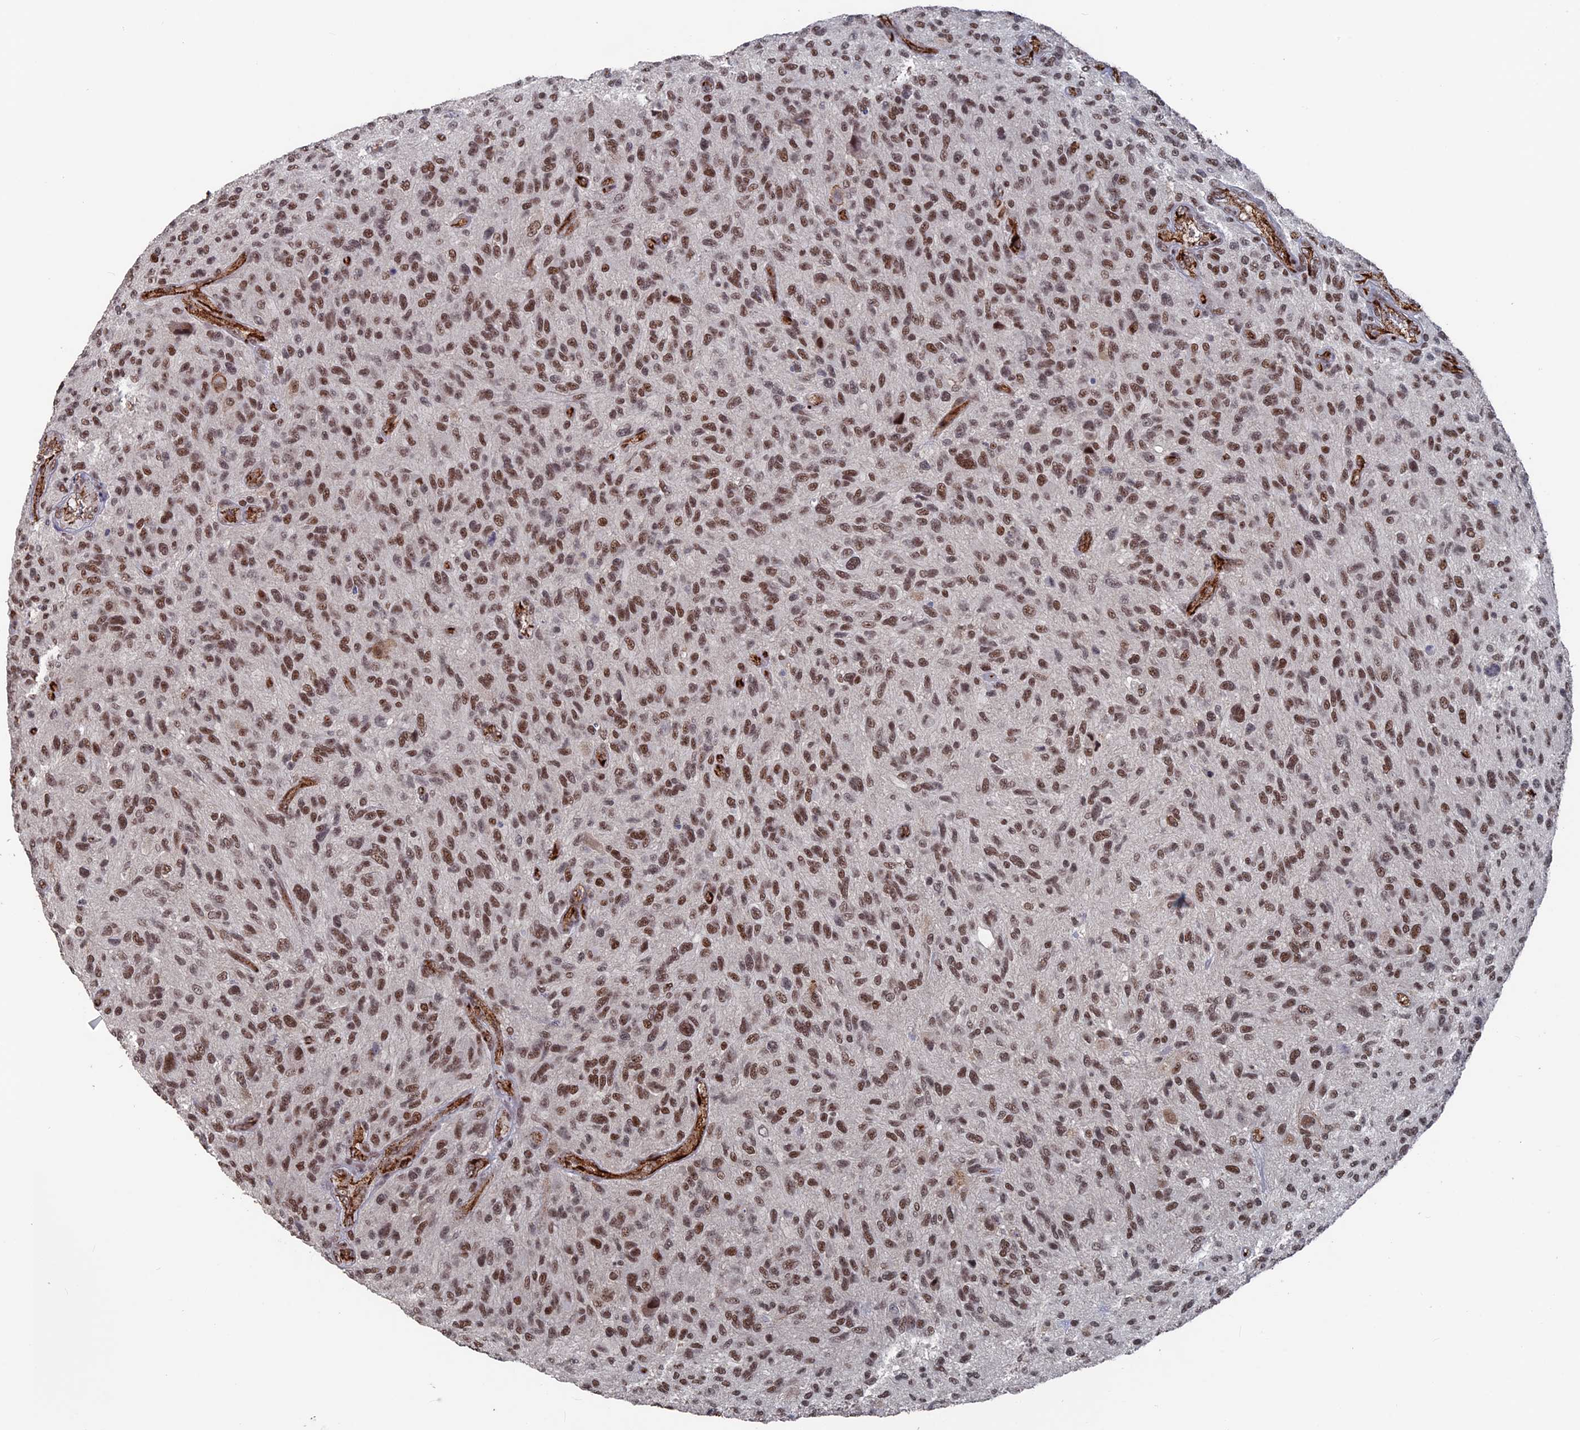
{"staining": {"intensity": "moderate", "quantity": ">75%", "location": "nuclear"}, "tissue": "glioma", "cell_type": "Tumor cells", "image_type": "cancer", "snomed": [{"axis": "morphology", "description": "Glioma, malignant, High grade"}, {"axis": "topography", "description": "Brain"}], "caption": "A high-resolution histopathology image shows immunohistochemistry staining of glioma, which demonstrates moderate nuclear staining in approximately >75% of tumor cells. (Stains: DAB (3,3'-diaminobenzidine) in brown, nuclei in blue, Microscopy: brightfield microscopy at high magnification).", "gene": "SH3D21", "patient": {"sex": "male", "age": 47}}